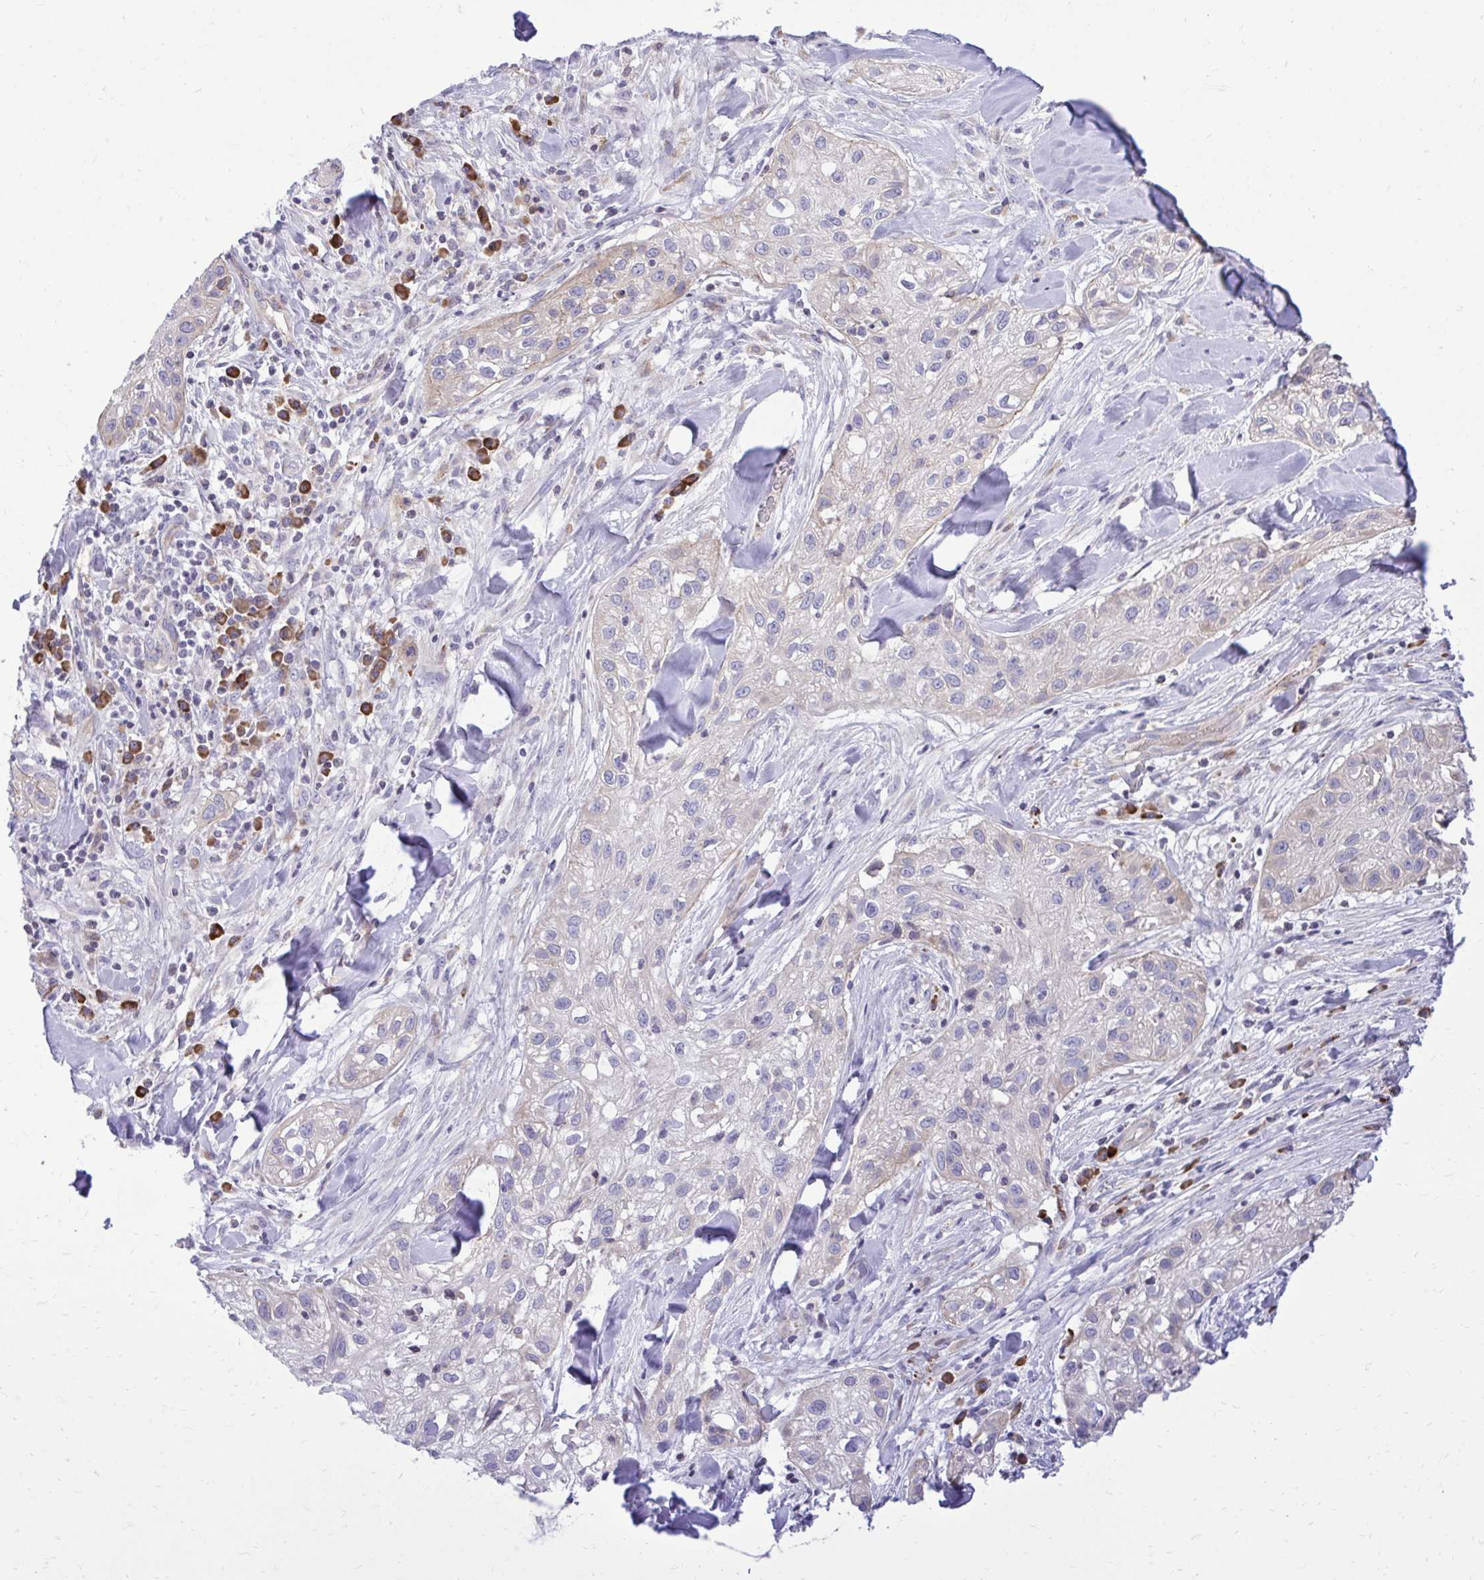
{"staining": {"intensity": "negative", "quantity": "none", "location": "none"}, "tissue": "skin cancer", "cell_type": "Tumor cells", "image_type": "cancer", "snomed": [{"axis": "morphology", "description": "Squamous cell carcinoma, NOS"}, {"axis": "topography", "description": "Skin"}], "caption": "Immunohistochemistry image of skin cancer (squamous cell carcinoma) stained for a protein (brown), which exhibits no staining in tumor cells.", "gene": "METTL9", "patient": {"sex": "male", "age": 82}}